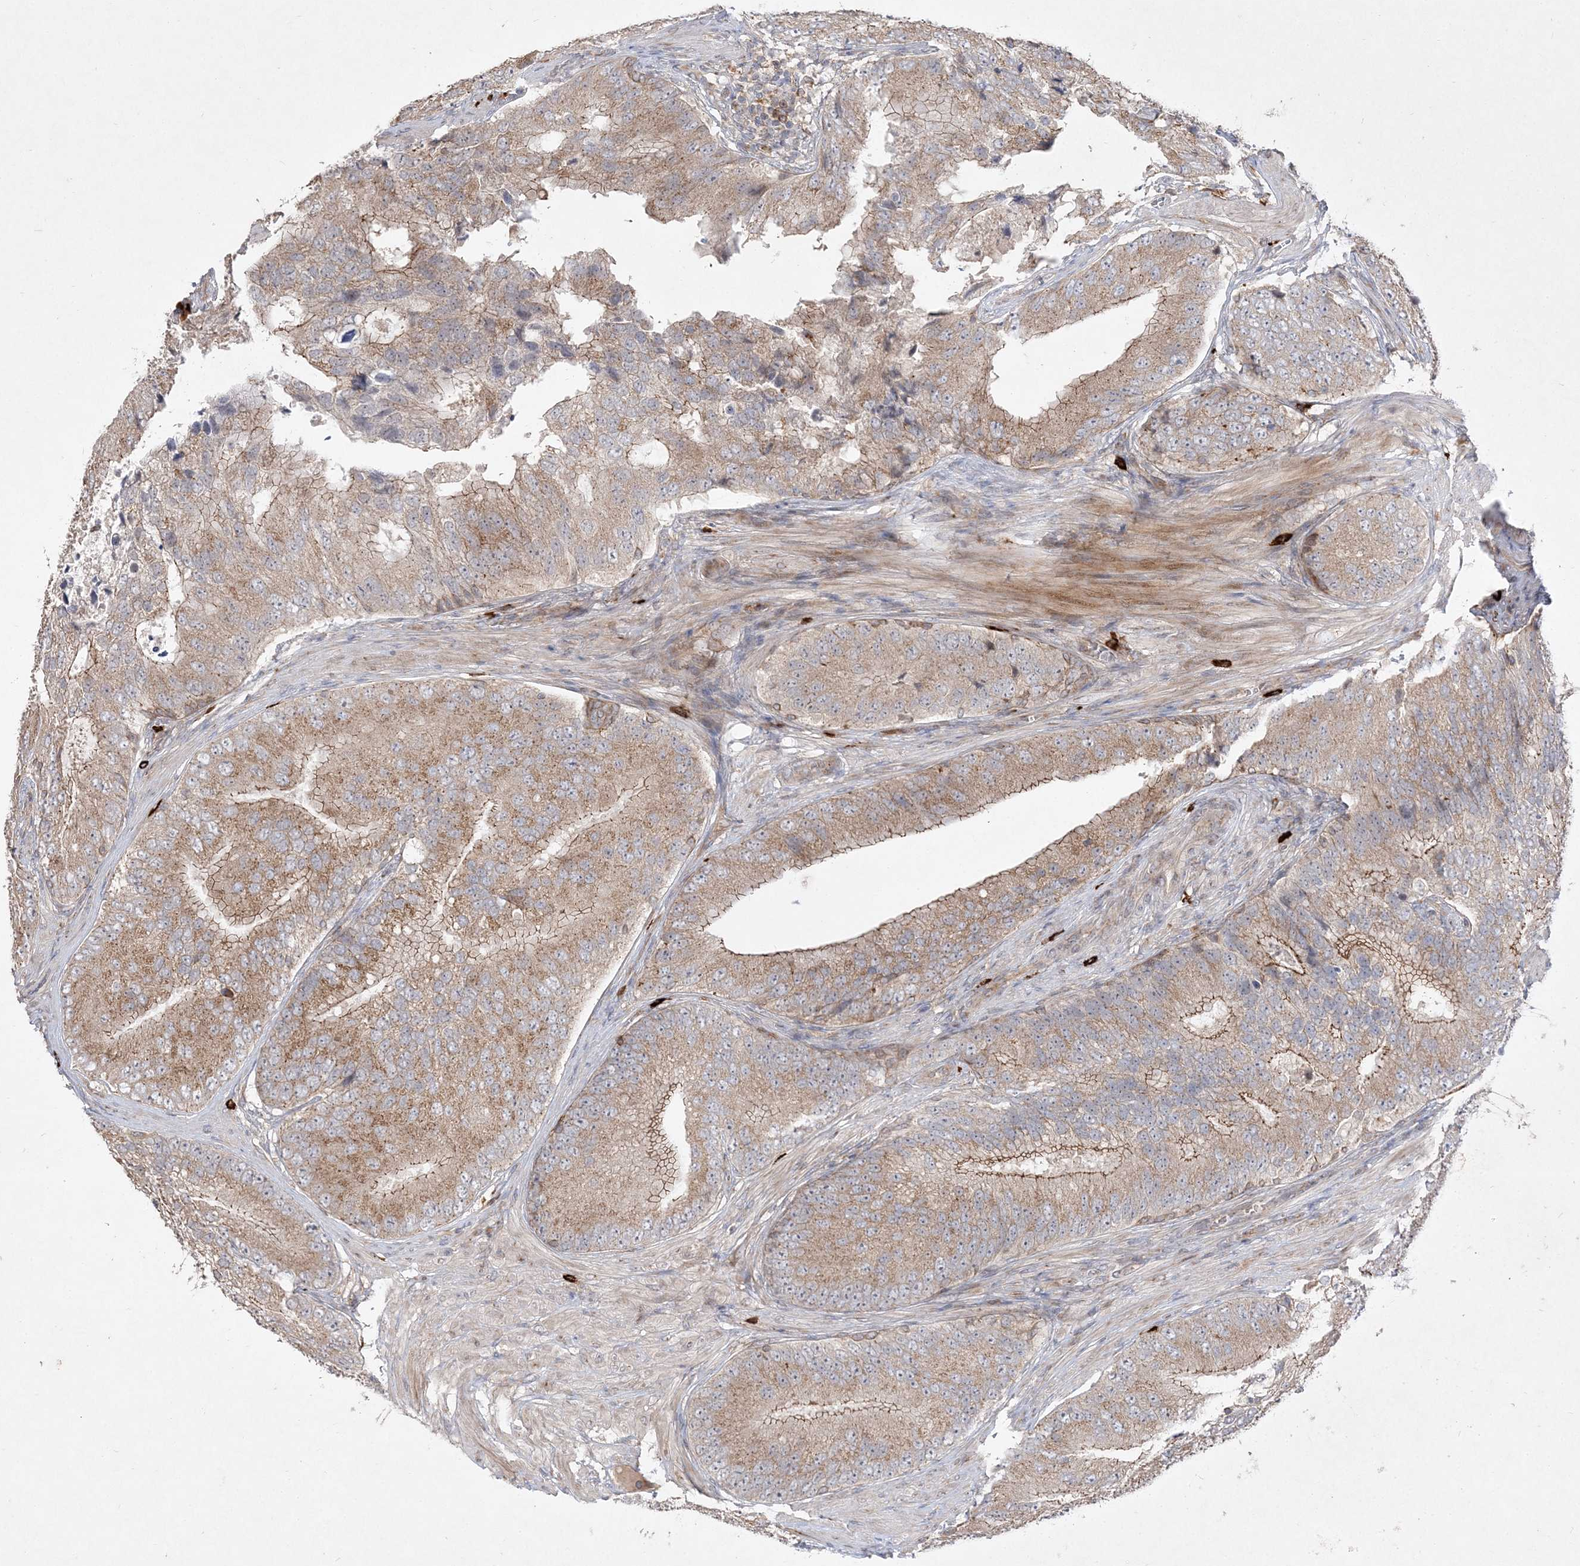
{"staining": {"intensity": "moderate", "quantity": ">75%", "location": "cytoplasmic/membranous"}, "tissue": "prostate cancer", "cell_type": "Tumor cells", "image_type": "cancer", "snomed": [{"axis": "morphology", "description": "Adenocarcinoma, High grade"}, {"axis": "topography", "description": "Prostate"}], "caption": "Moderate cytoplasmic/membranous protein expression is present in about >75% of tumor cells in prostate cancer. The staining was performed using DAB to visualize the protein expression in brown, while the nuclei were stained in blue with hematoxylin (Magnification: 20x).", "gene": "CLNK", "patient": {"sex": "male", "age": 70}}